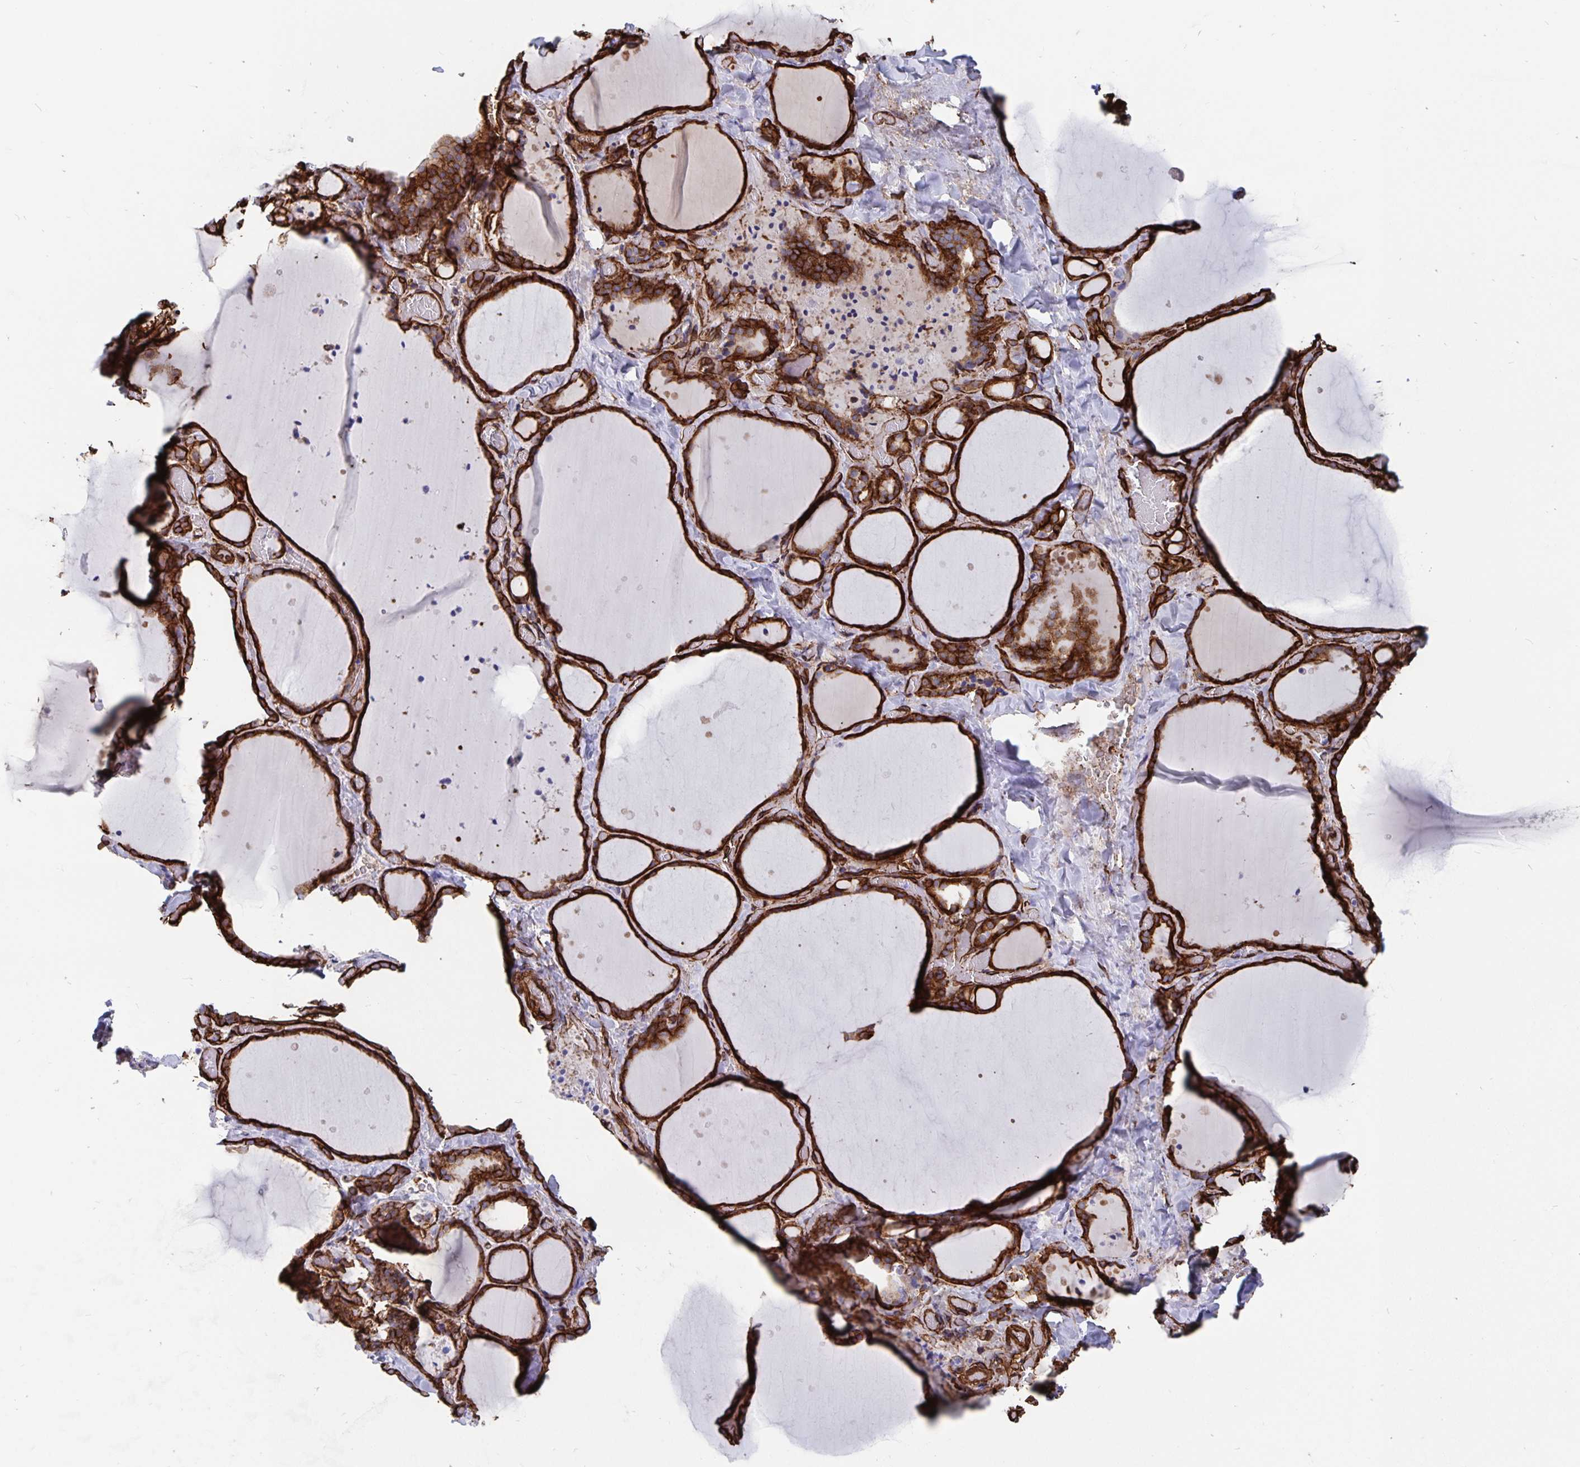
{"staining": {"intensity": "strong", "quantity": ">75%", "location": "cytoplasmic/membranous"}, "tissue": "thyroid gland", "cell_type": "Glandular cells", "image_type": "normal", "snomed": [{"axis": "morphology", "description": "Normal tissue, NOS"}, {"axis": "topography", "description": "Thyroid gland"}], "caption": "Human thyroid gland stained with a brown dye displays strong cytoplasmic/membranous positive expression in approximately >75% of glandular cells.", "gene": "DCHS2", "patient": {"sex": "female", "age": 36}}